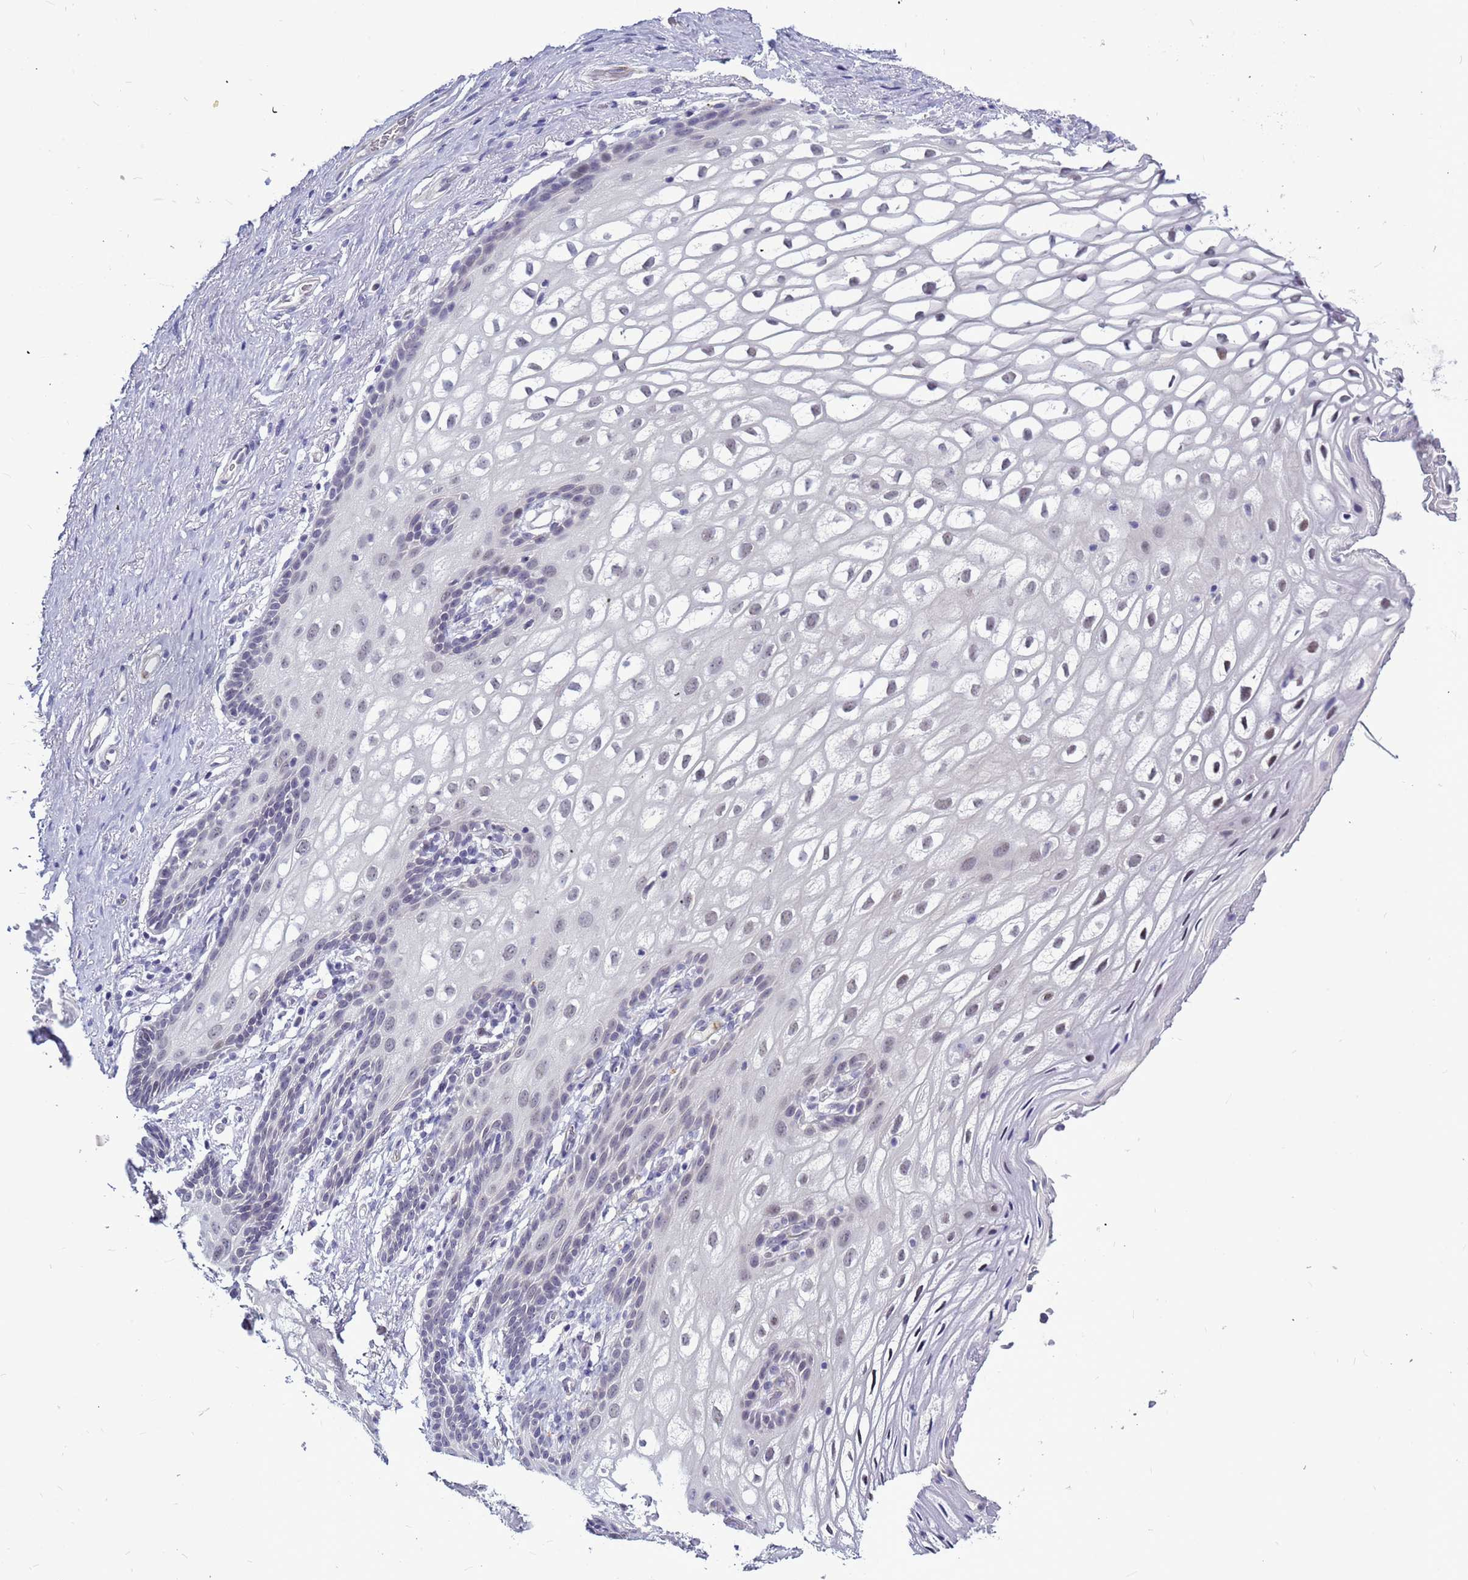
{"staining": {"intensity": "weak", "quantity": "<25%", "location": "nuclear"}, "tissue": "vagina", "cell_type": "Squamous epithelial cells", "image_type": "normal", "snomed": [{"axis": "morphology", "description": "Normal tissue, NOS"}, {"axis": "topography", "description": "Vagina"}, {"axis": "topography", "description": "Peripheral nerve tissue"}], "caption": "Photomicrograph shows no protein staining in squamous epithelial cells of normal vagina. (Stains: DAB immunohistochemistry with hematoxylin counter stain, Microscopy: brightfield microscopy at high magnification).", "gene": "CXorf65", "patient": {"sex": "female", "age": 71}}